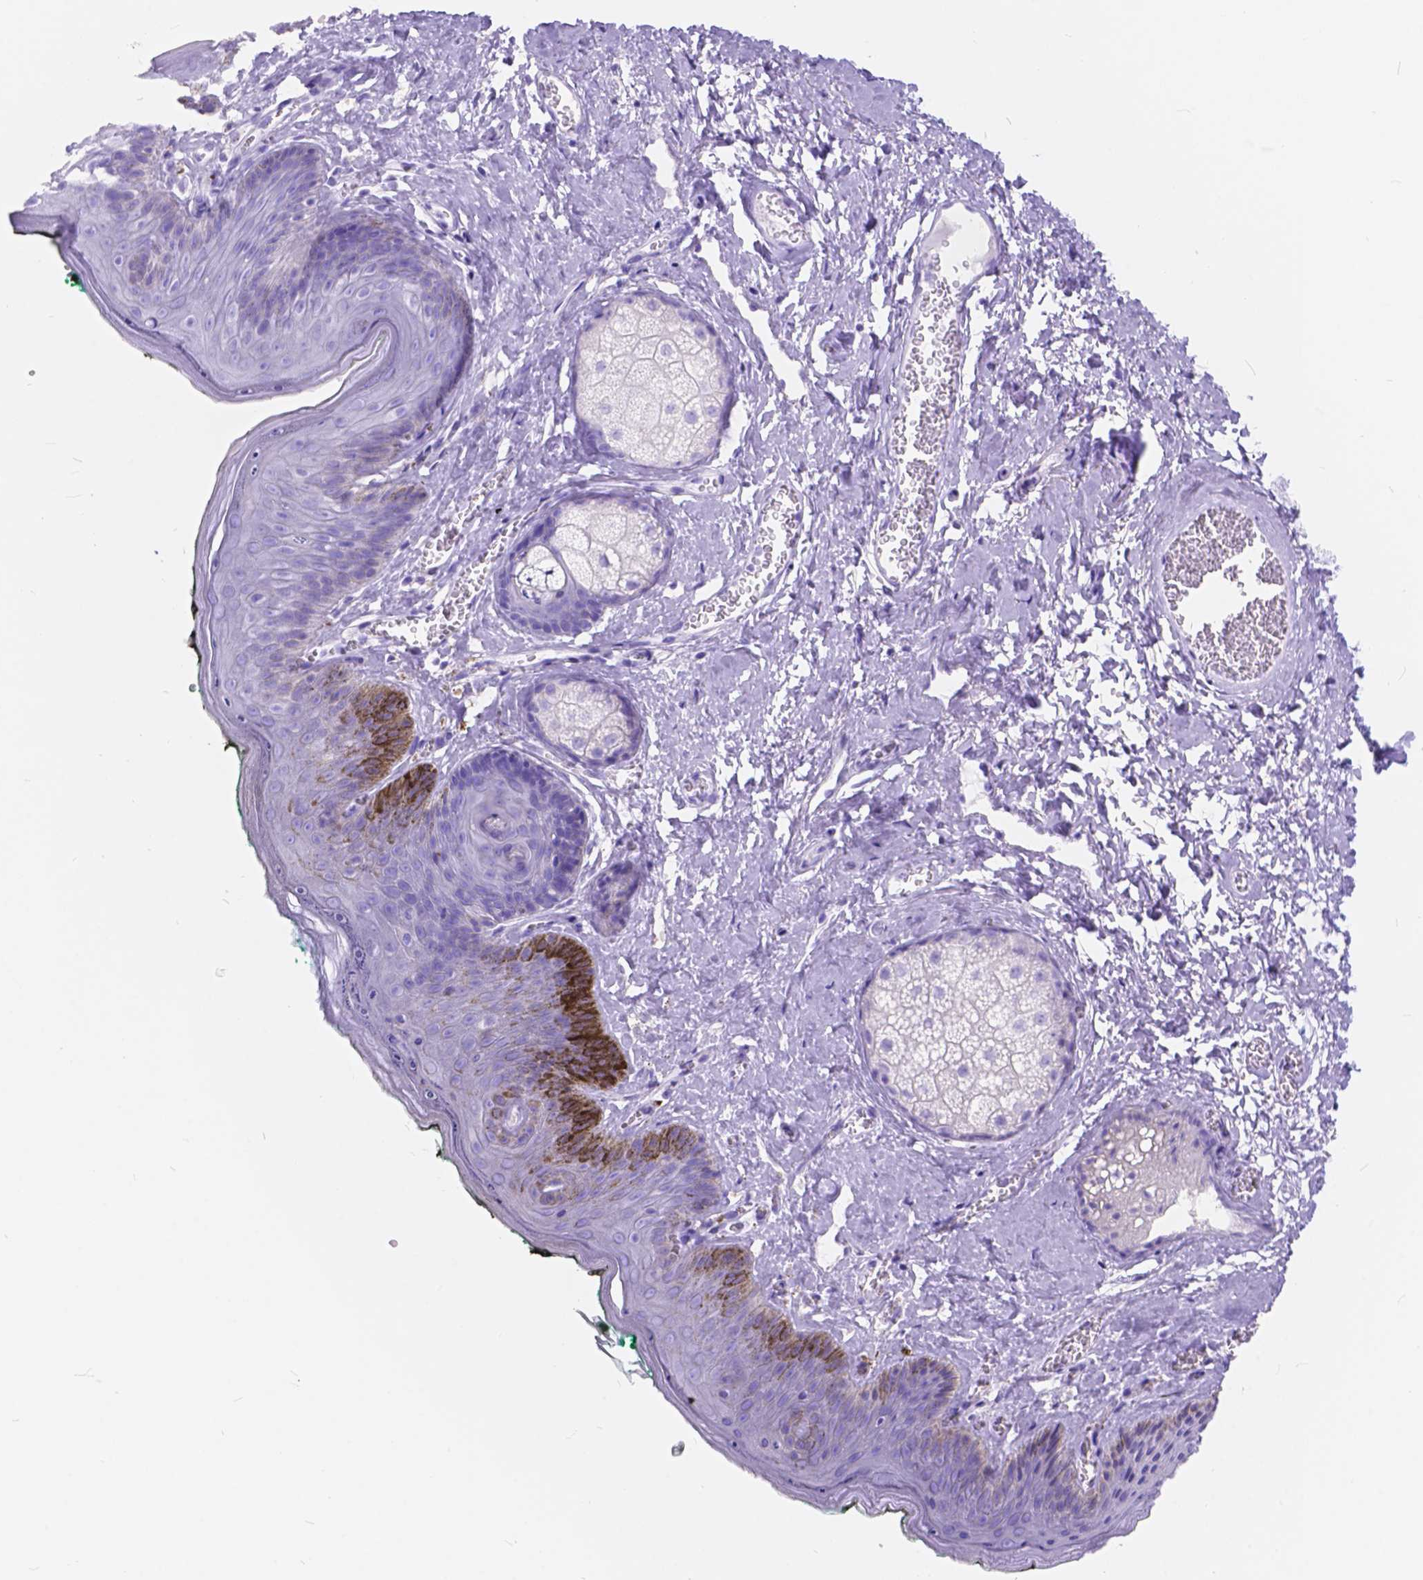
{"staining": {"intensity": "negative", "quantity": "none", "location": "none"}, "tissue": "skin", "cell_type": "Epidermal cells", "image_type": "normal", "snomed": [{"axis": "morphology", "description": "Normal tissue, NOS"}, {"axis": "topography", "description": "Vulva"}, {"axis": "topography", "description": "Peripheral nerve tissue"}], "caption": "IHC histopathology image of normal skin stained for a protein (brown), which shows no staining in epidermal cells. (Stains: DAB immunohistochemistry (IHC) with hematoxylin counter stain, Microscopy: brightfield microscopy at high magnification).", "gene": "FOXL2", "patient": {"sex": "female", "age": 66}}